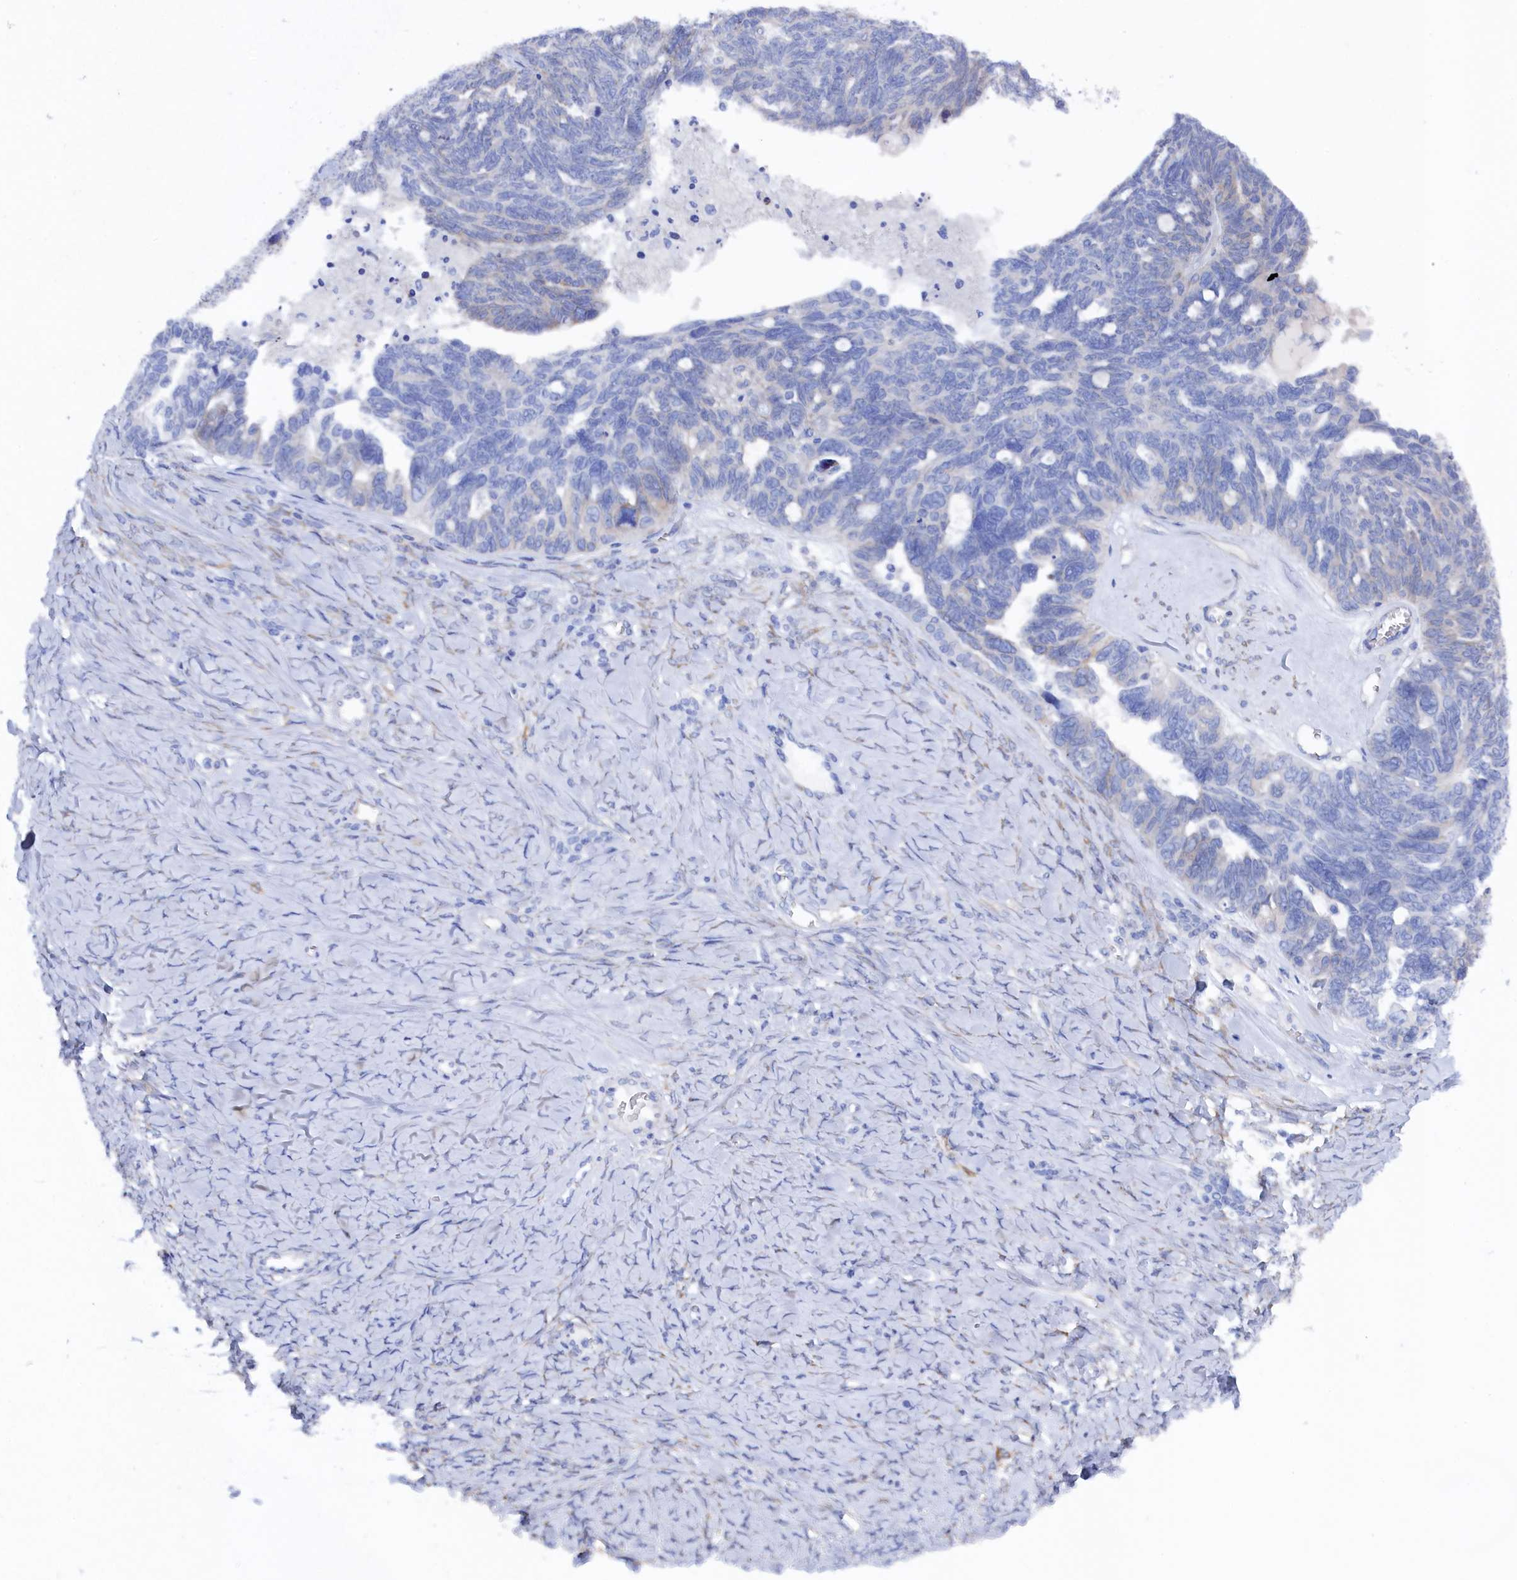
{"staining": {"intensity": "negative", "quantity": "none", "location": "none"}, "tissue": "ovarian cancer", "cell_type": "Tumor cells", "image_type": "cancer", "snomed": [{"axis": "morphology", "description": "Cystadenocarcinoma, serous, NOS"}, {"axis": "topography", "description": "Ovary"}], "caption": "The photomicrograph reveals no significant expression in tumor cells of ovarian cancer. (Immunohistochemistry (ihc), brightfield microscopy, high magnification).", "gene": "TMOD2", "patient": {"sex": "female", "age": 79}}